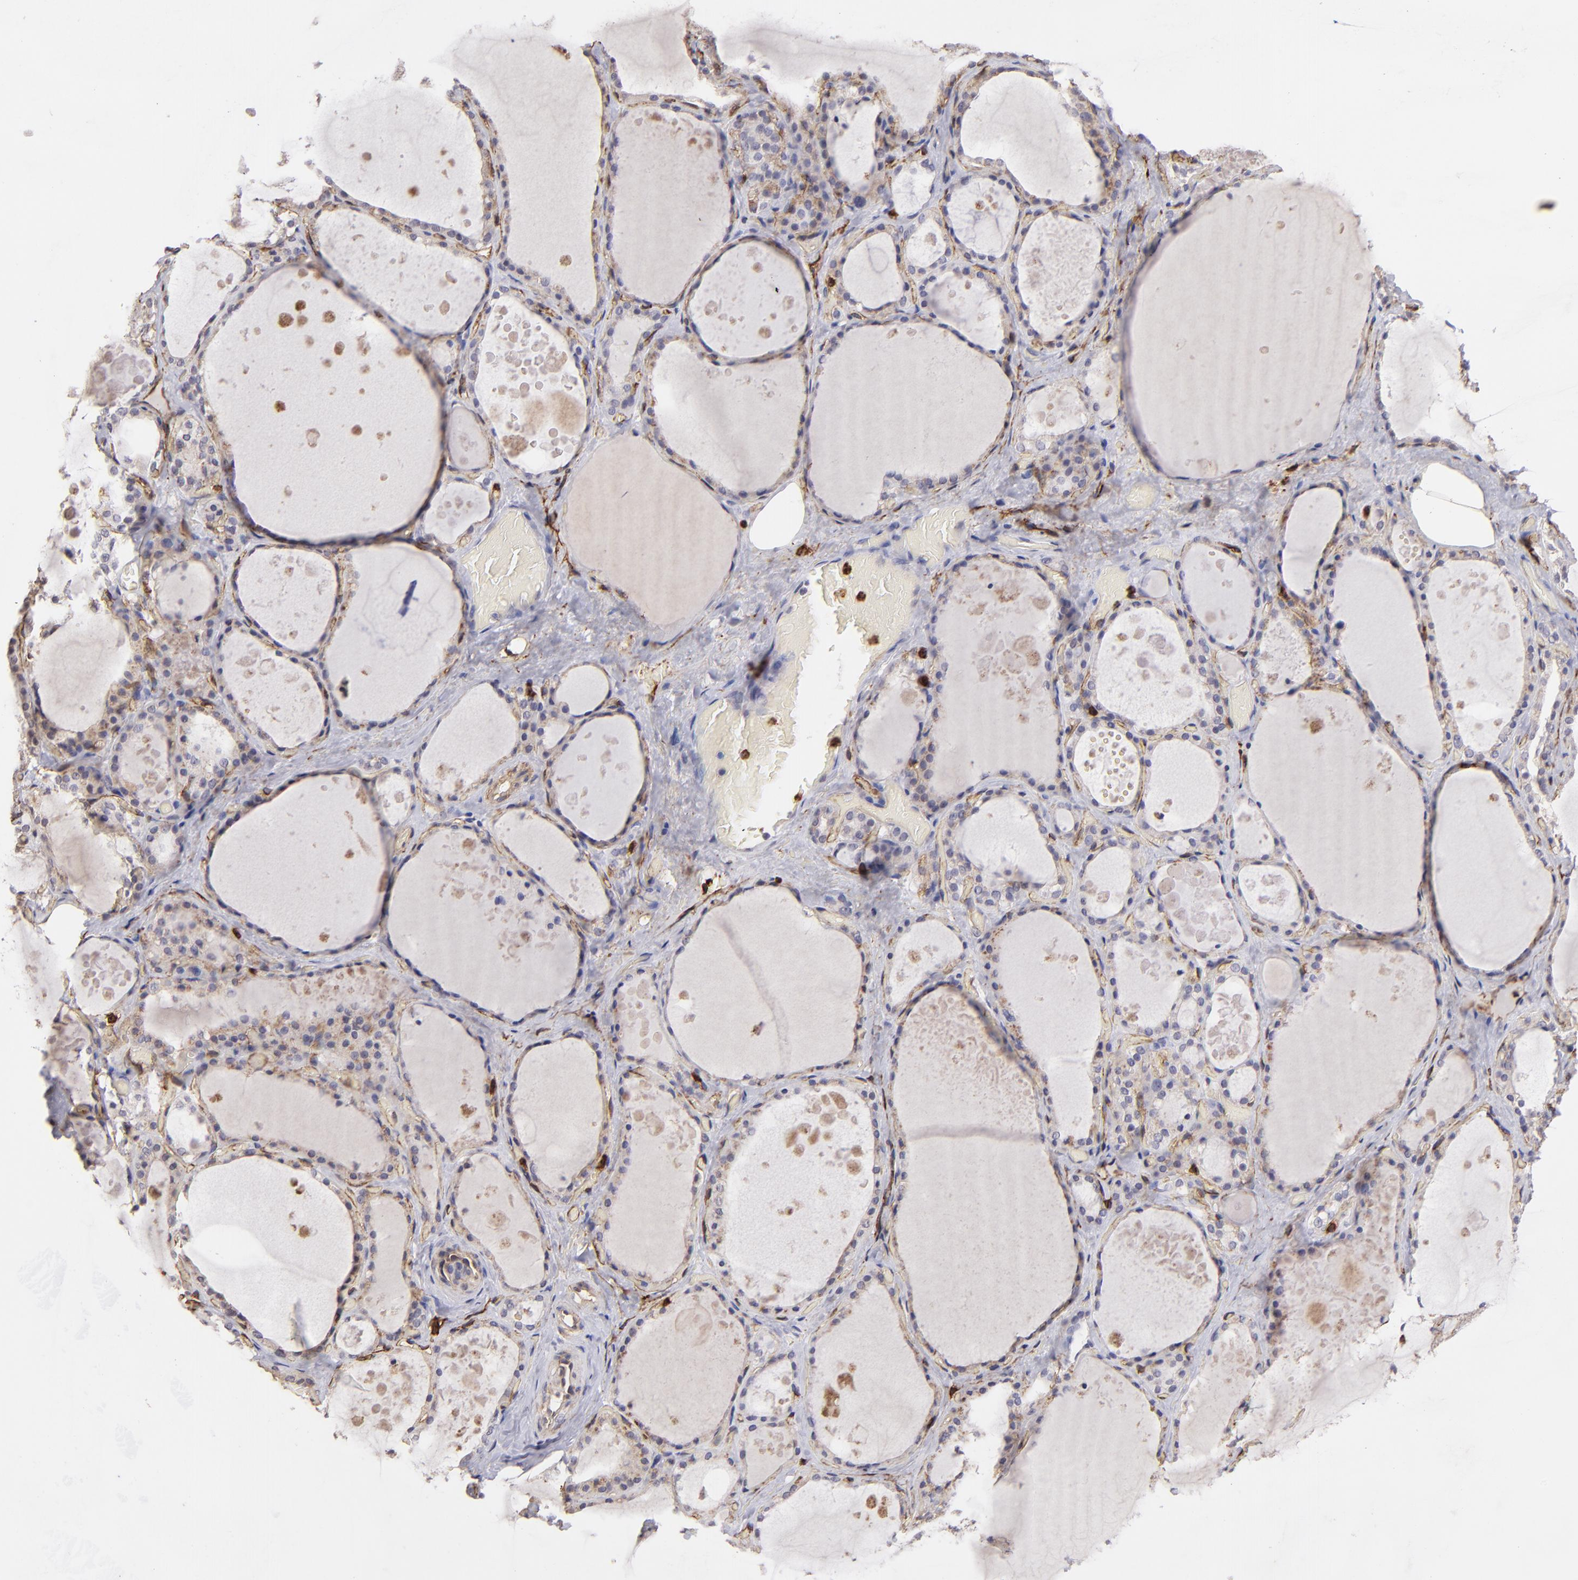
{"staining": {"intensity": "negative", "quantity": "none", "location": "none"}, "tissue": "thyroid gland", "cell_type": "Glandular cells", "image_type": "normal", "snomed": [{"axis": "morphology", "description": "Normal tissue, NOS"}, {"axis": "topography", "description": "Thyroid gland"}], "caption": "Protein analysis of benign thyroid gland shows no significant expression in glandular cells.", "gene": "DYSF", "patient": {"sex": "male", "age": 61}}